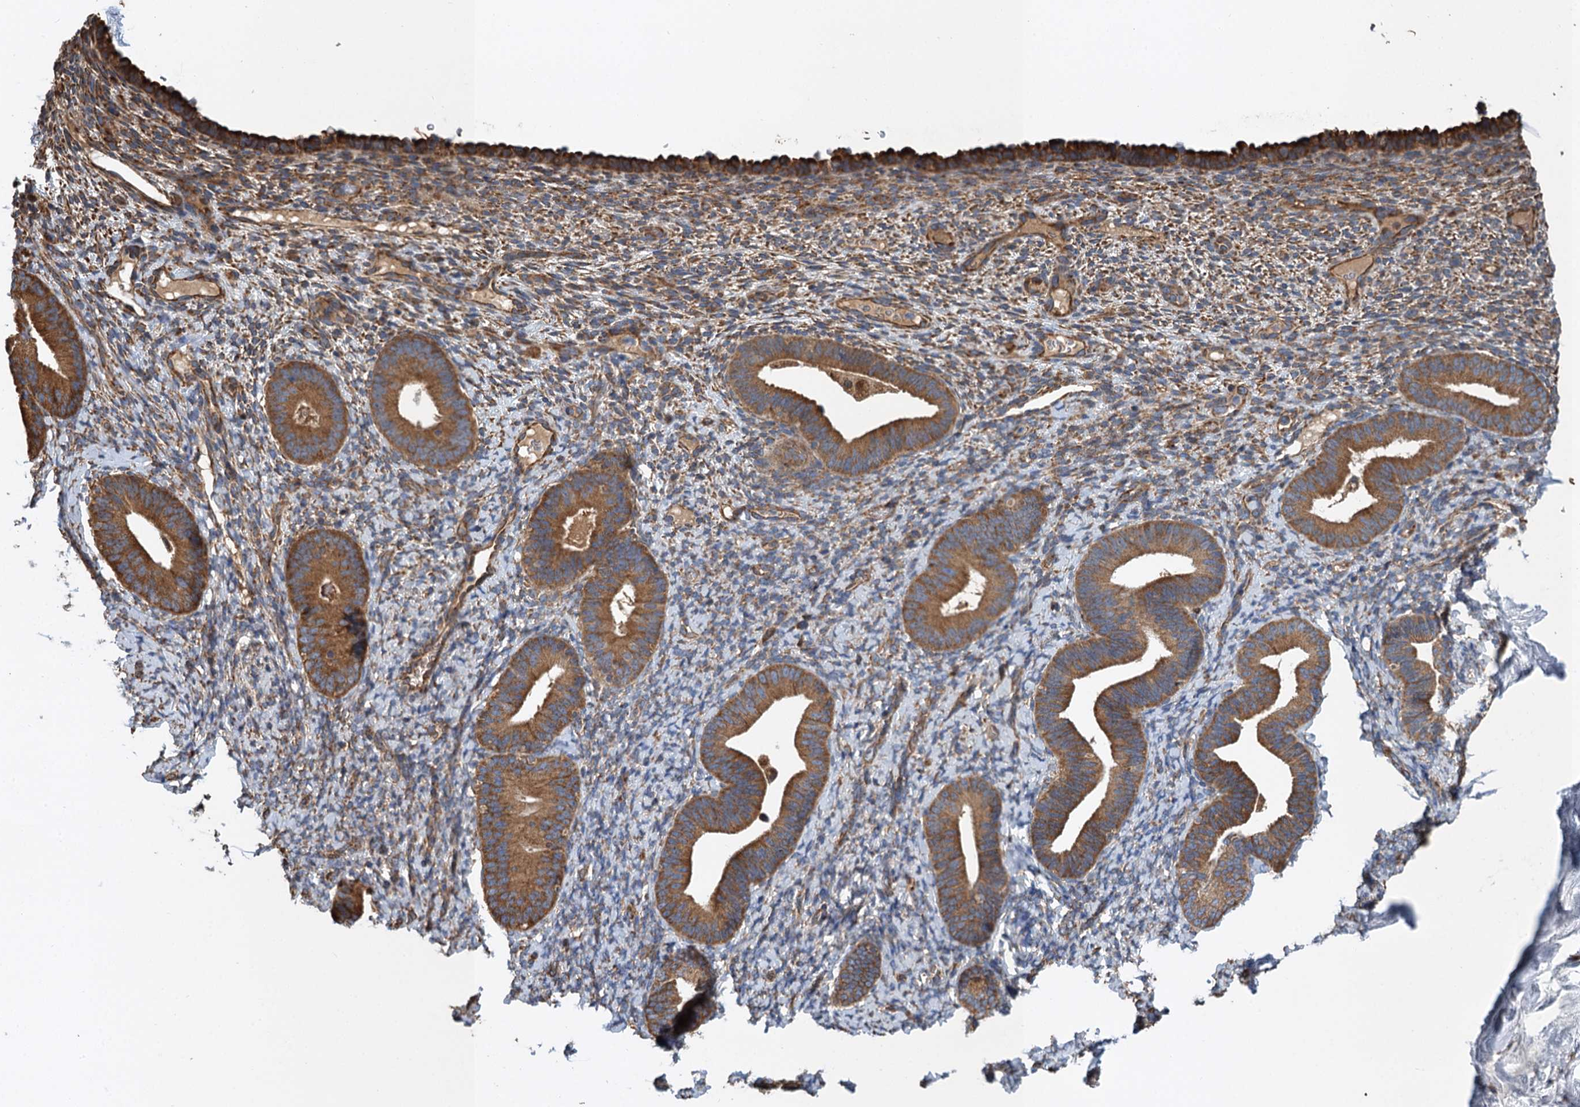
{"staining": {"intensity": "moderate", "quantity": "<25%", "location": "cytoplasmic/membranous"}, "tissue": "endometrium", "cell_type": "Cells in endometrial stroma", "image_type": "normal", "snomed": [{"axis": "morphology", "description": "Normal tissue, NOS"}, {"axis": "topography", "description": "Endometrium"}], "caption": "High-power microscopy captured an immunohistochemistry image of benign endometrium, revealing moderate cytoplasmic/membranous expression in about <25% of cells in endometrial stroma.", "gene": "LINS1", "patient": {"sex": "female", "age": 65}}